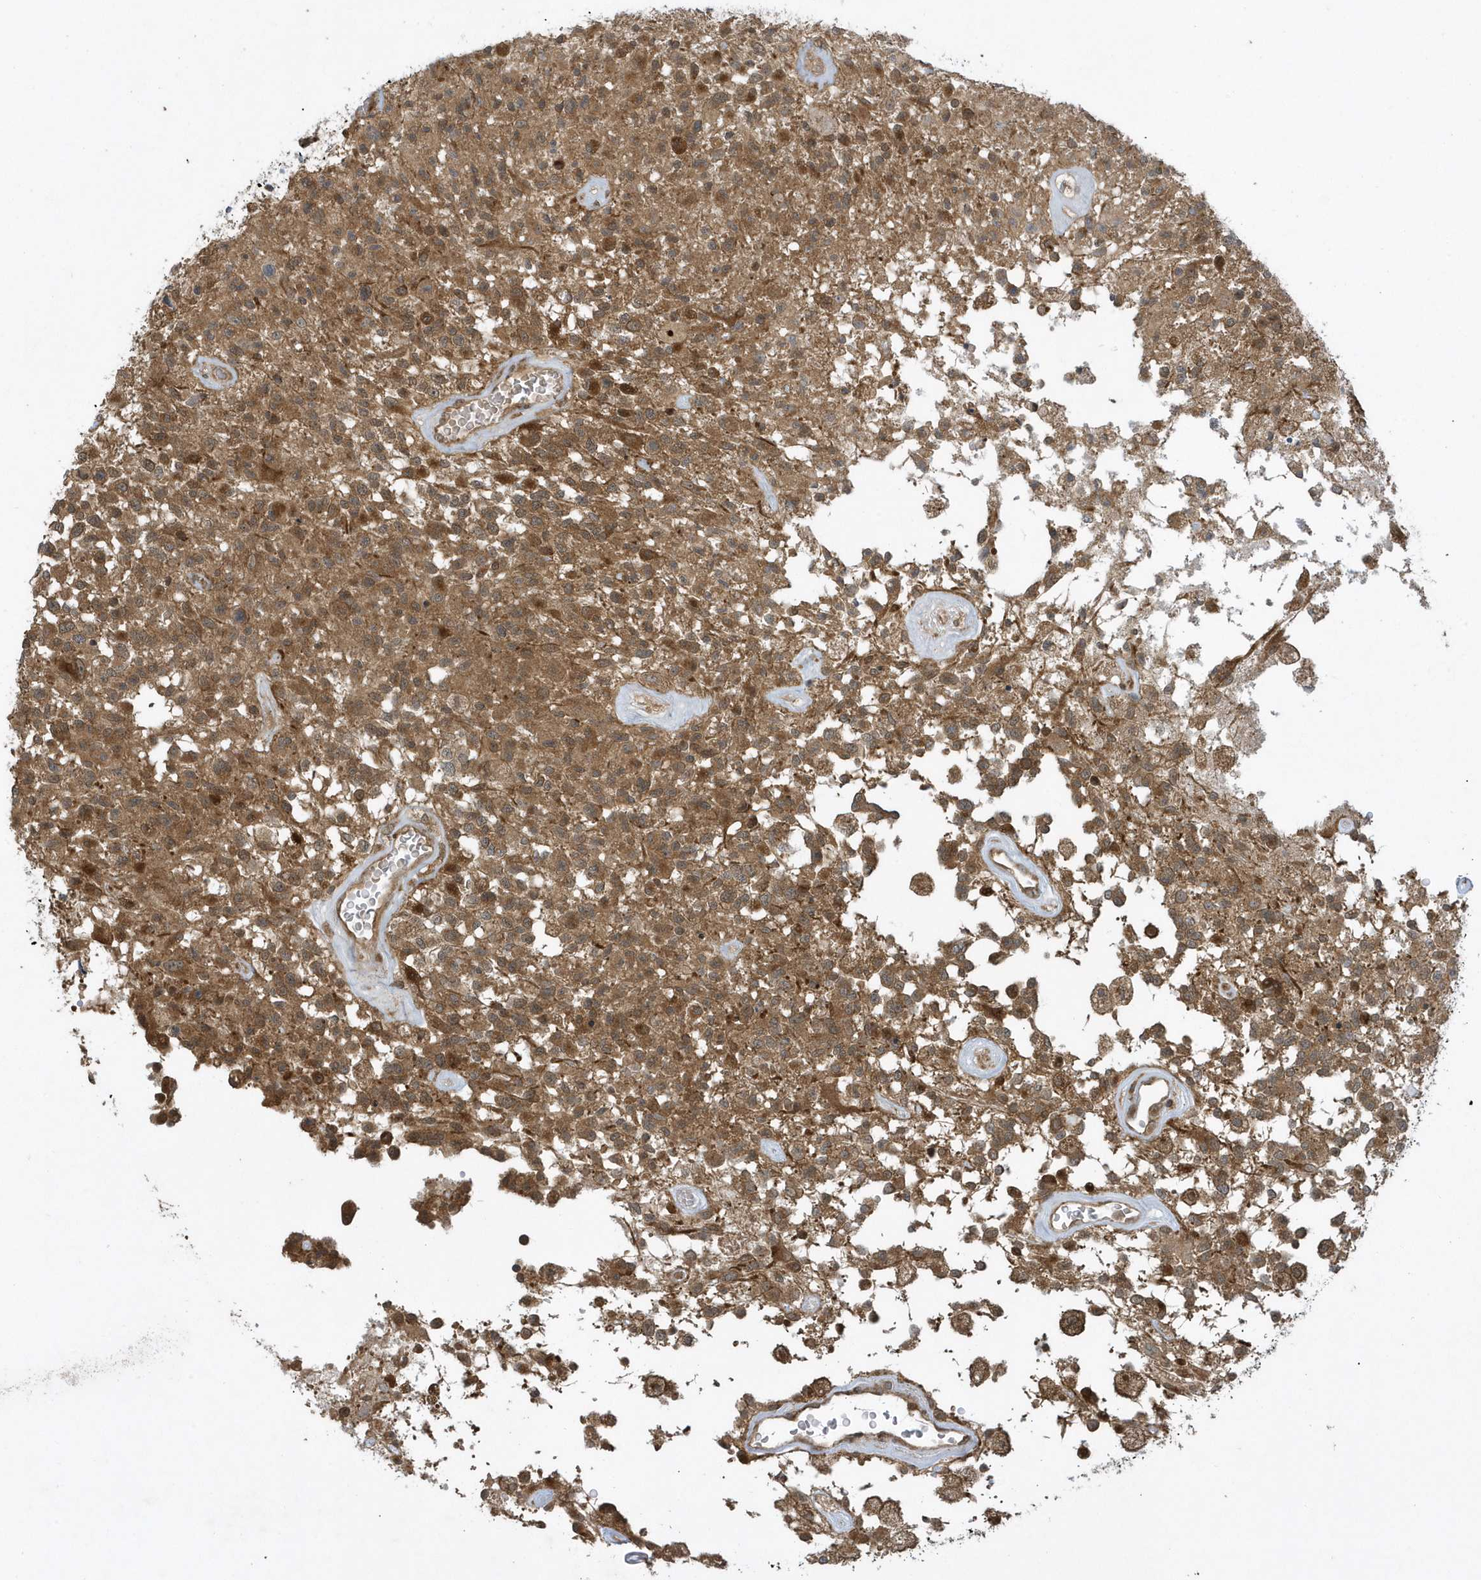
{"staining": {"intensity": "moderate", "quantity": ">75%", "location": "cytoplasmic/membranous"}, "tissue": "glioma", "cell_type": "Tumor cells", "image_type": "cancer", "snomed": [{"axis": "morphology", "description": "Glioma, malignant, High grade"}, {"axis": "morphology", "description": "Glioblastoma, NOS"}, {"axis": "topography", "description": "Brain"}], "caption": "A high-resolution image shows IHC staining of high-grade glioma (malignant), which exhibits moderate cytoplasmic/membranous positivity in about >75% of tumor cells.", "gene": "STAMBP", "patient": {"sex": "male", "age": 60}}